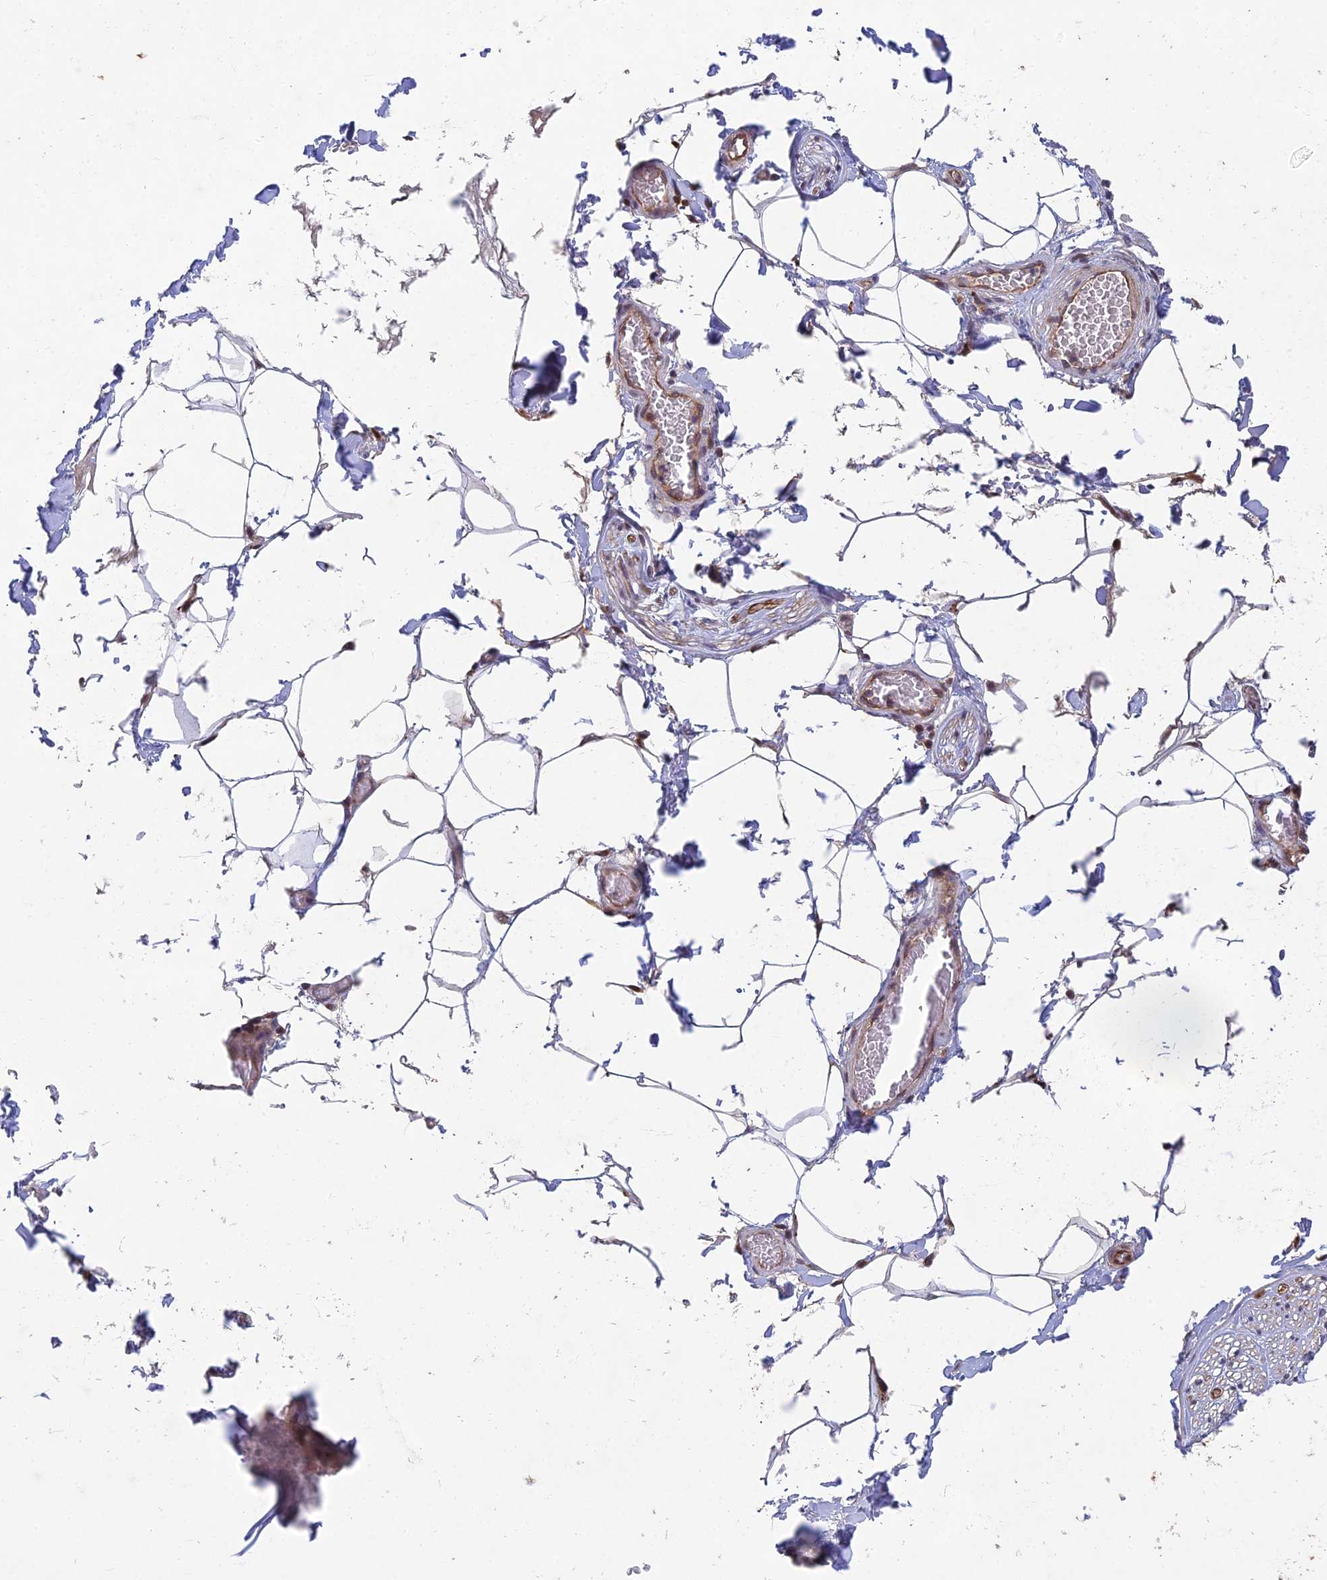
{"staining": {"intensity": "negative", "quantity": "none", "location": "none"}, "tissue": "adipose tissue", "cell_type": "Adipocytes", "image_type": "normal", "snomed": [{"axis": "morphology", "description": "Normal tissue, NOS"}, {"axis": "topography", "description": "Soft tissue"}, {"axis": "topography", "description": "Adipose tissue"}, {"axis": "topography", "description": "Vascular tissue"}, {"axis": "topography", "description": "Peripheral nerve tissue"}], "caption": "Adipose tissue was stained to show a protein in brown. There is no significant positivity in adipocytes. (Immunohistochemistry, brightfield microscopy, high magnification).", "gene": "NSMCE1", "patient": {"sex": "male", "age": 46}}